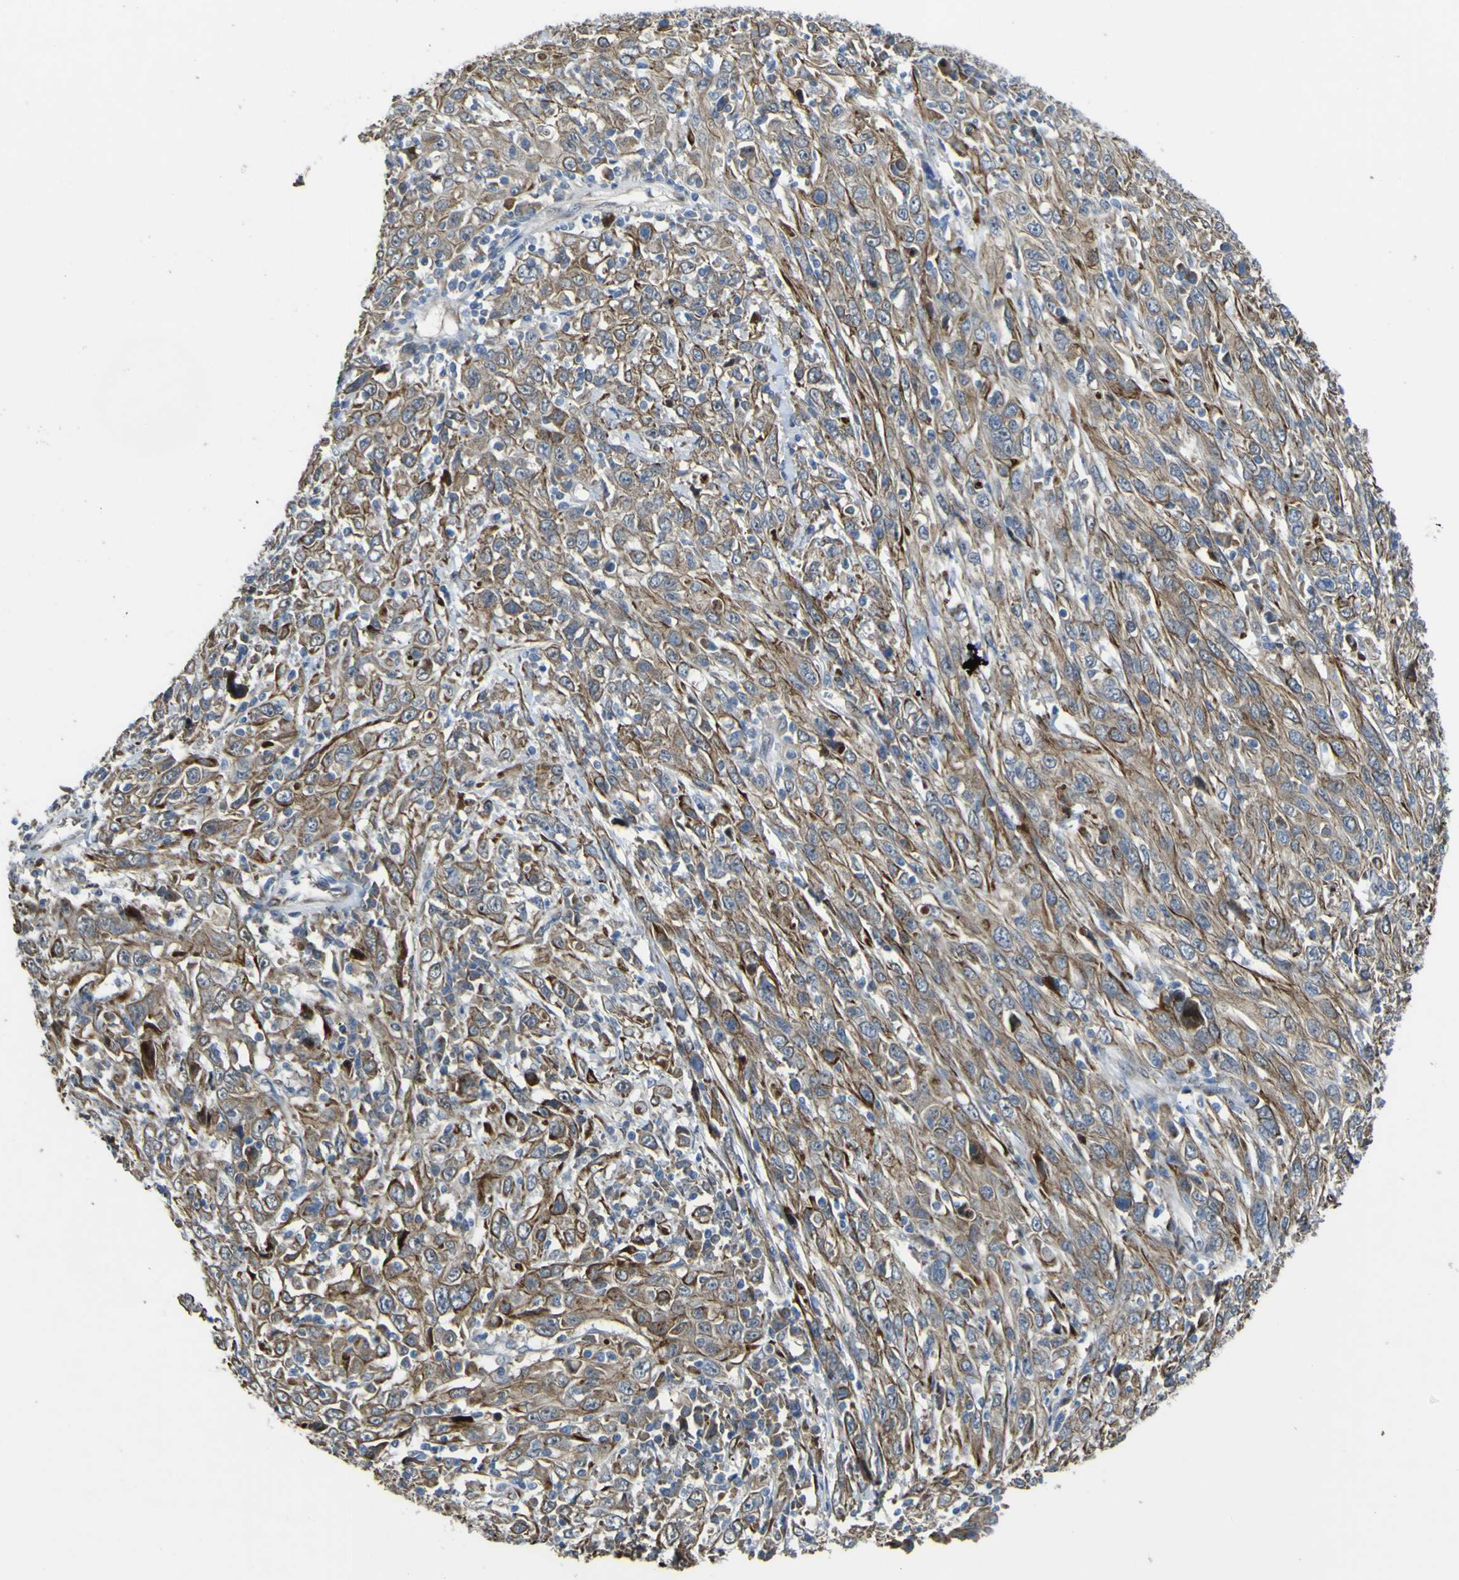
{"staining": {"intensity": "moderate", "quantity": ">75%", "location": "cytoplasmic/membranous"}, "tissue": "cervical cancer", "cell_type": "Tumor cells", "image_type": "cancer", "snomed": [{"axis": "morphology", "description": "Squamous cell carcinoma, NOS"}, {"axis": "topography", "description": "Cervix"}], "caption": "Cervical cancer stained with a brown dye exhibits moderate cytoplasmic/membranous positive expression in about >75% of tumor cells.", "gene": "LBHD1", "patient": {"sex": "female", "age": 46}}